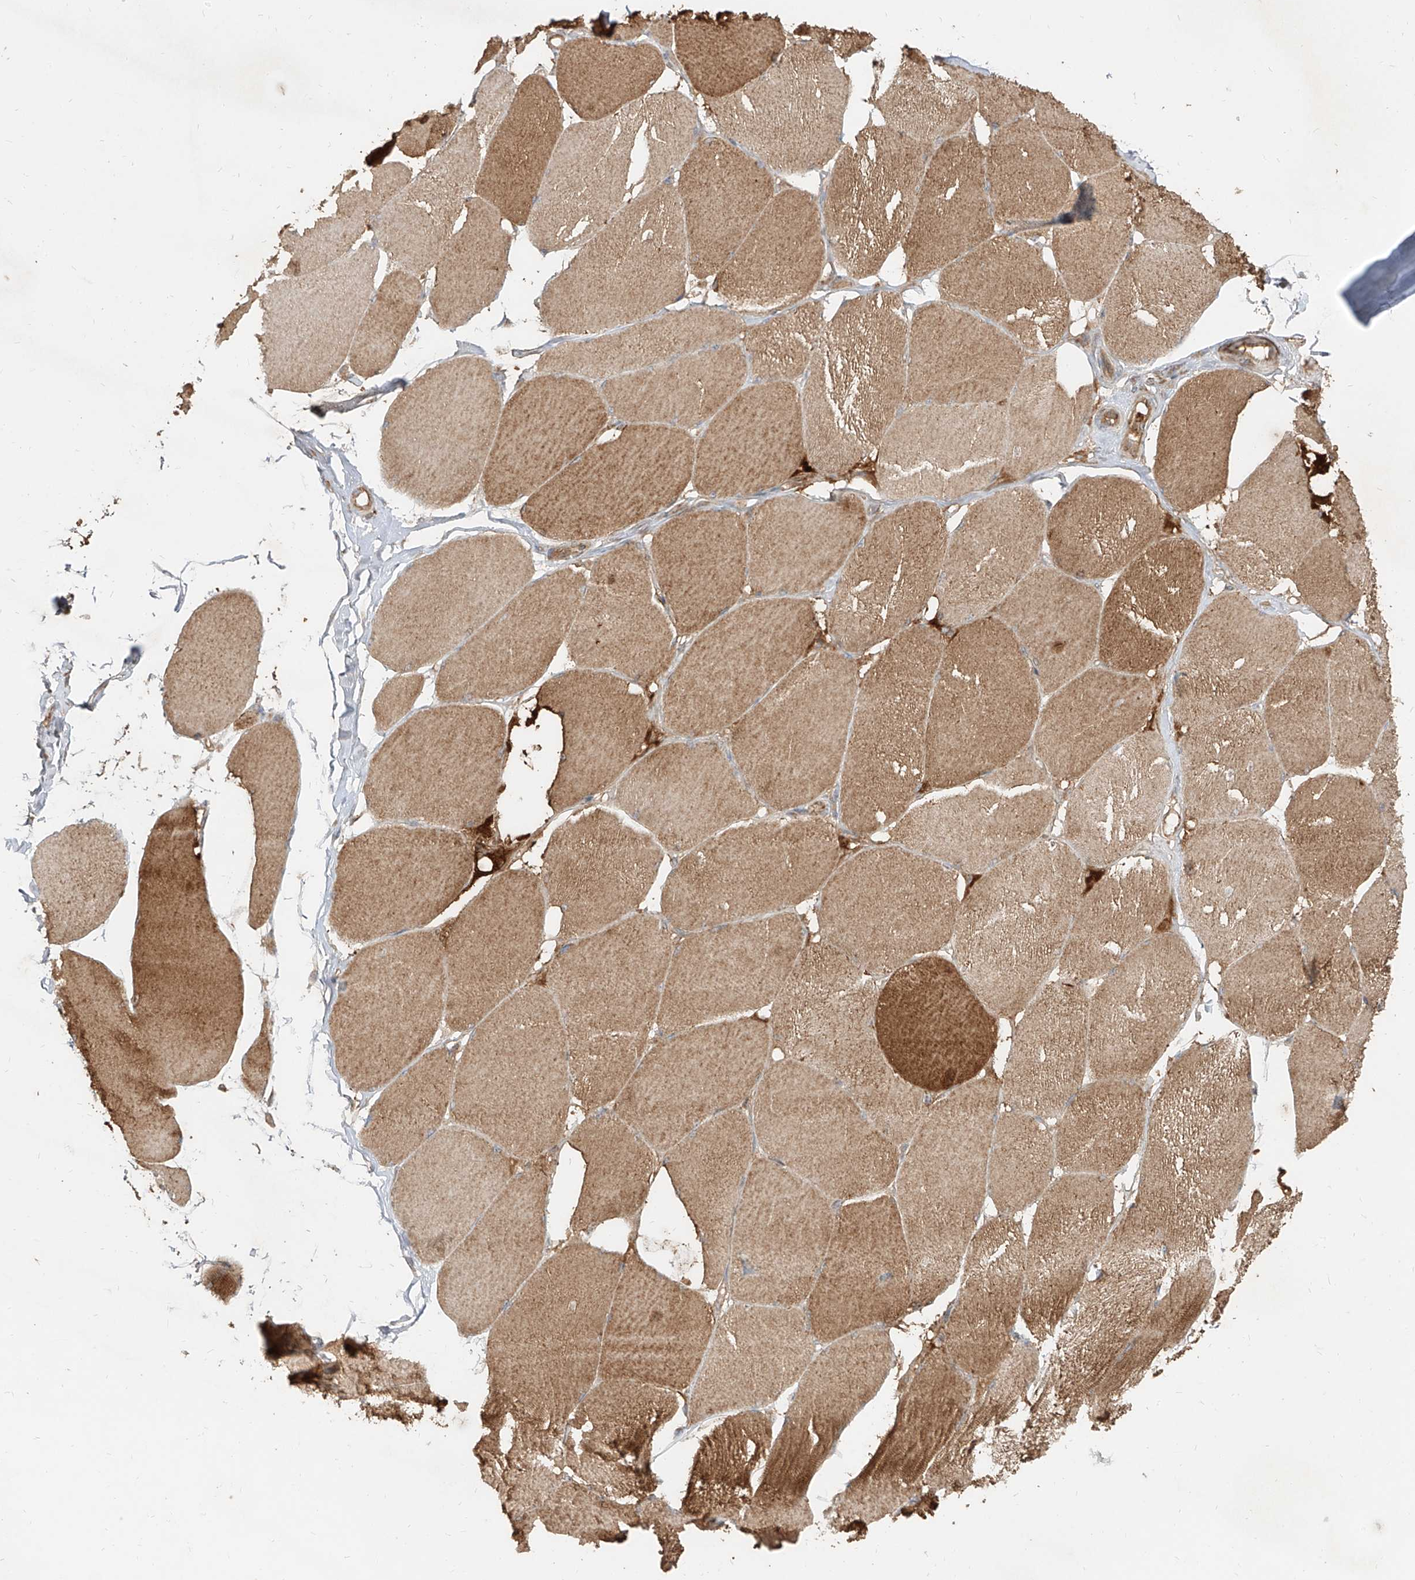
{"staining": {"intensity": "moderate", "quantity": "25%-75%", "location": "cytoplasmic/membranous"}, "tissue": "skeletal muscle", "cell_type": "Myocytes", "image_type": "normal", "snomed": [{"axis": "morphology", "description": "Normal tissue, NOS"}, {"axis": "topography", "description": "Skin"}, {"axis": "topography", "description": "Skeletal muscle"}], "caption": "IHC of unremarkable skeletal muscle exhibits medium levels of moderate cytoplasmic/membranous positivity in about 25%-75% of myocytes. Nuclei are stained in blue.", "gene": "AIM2", "patient": {"sex": "male", "age": 83}}